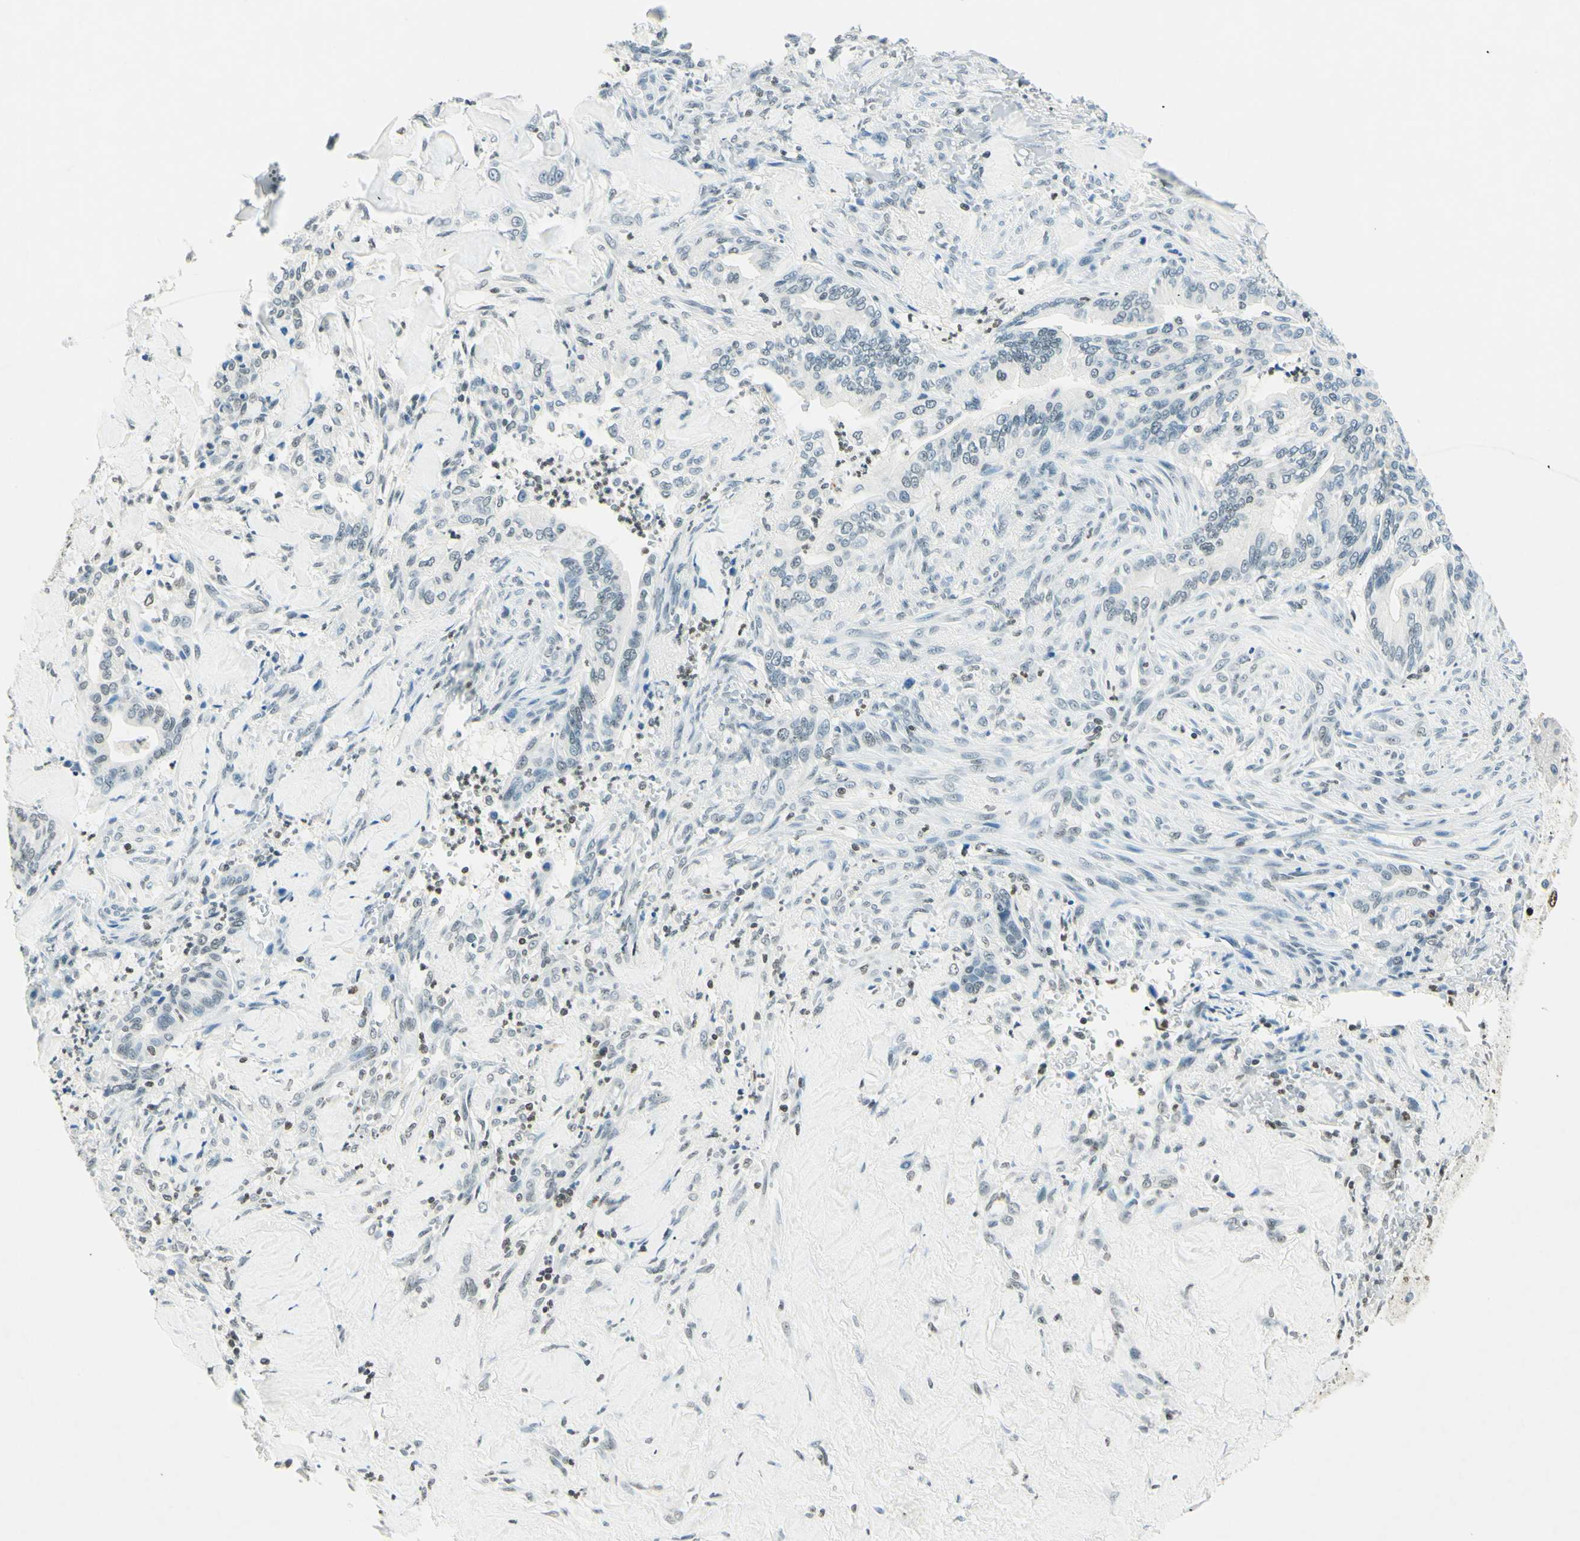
{"staining": {"intensity": "weak", "quantity": "<25%", "location": "nuclear"}, "tissue": "liver cancer", "cell_type": "Tumor cells", "image_type": "cancer", "snomed": [{"axis": "morphology", "description": "Cholangiocarcinoma"}, {"axis": "topography", "description": "Liver"}], "caption": "A micrograph of human liver cholangiocarcinoma is negative for staining in tumor cells.", "gene": "MSH2", "patient": {"sex": "female", "age": 67}}